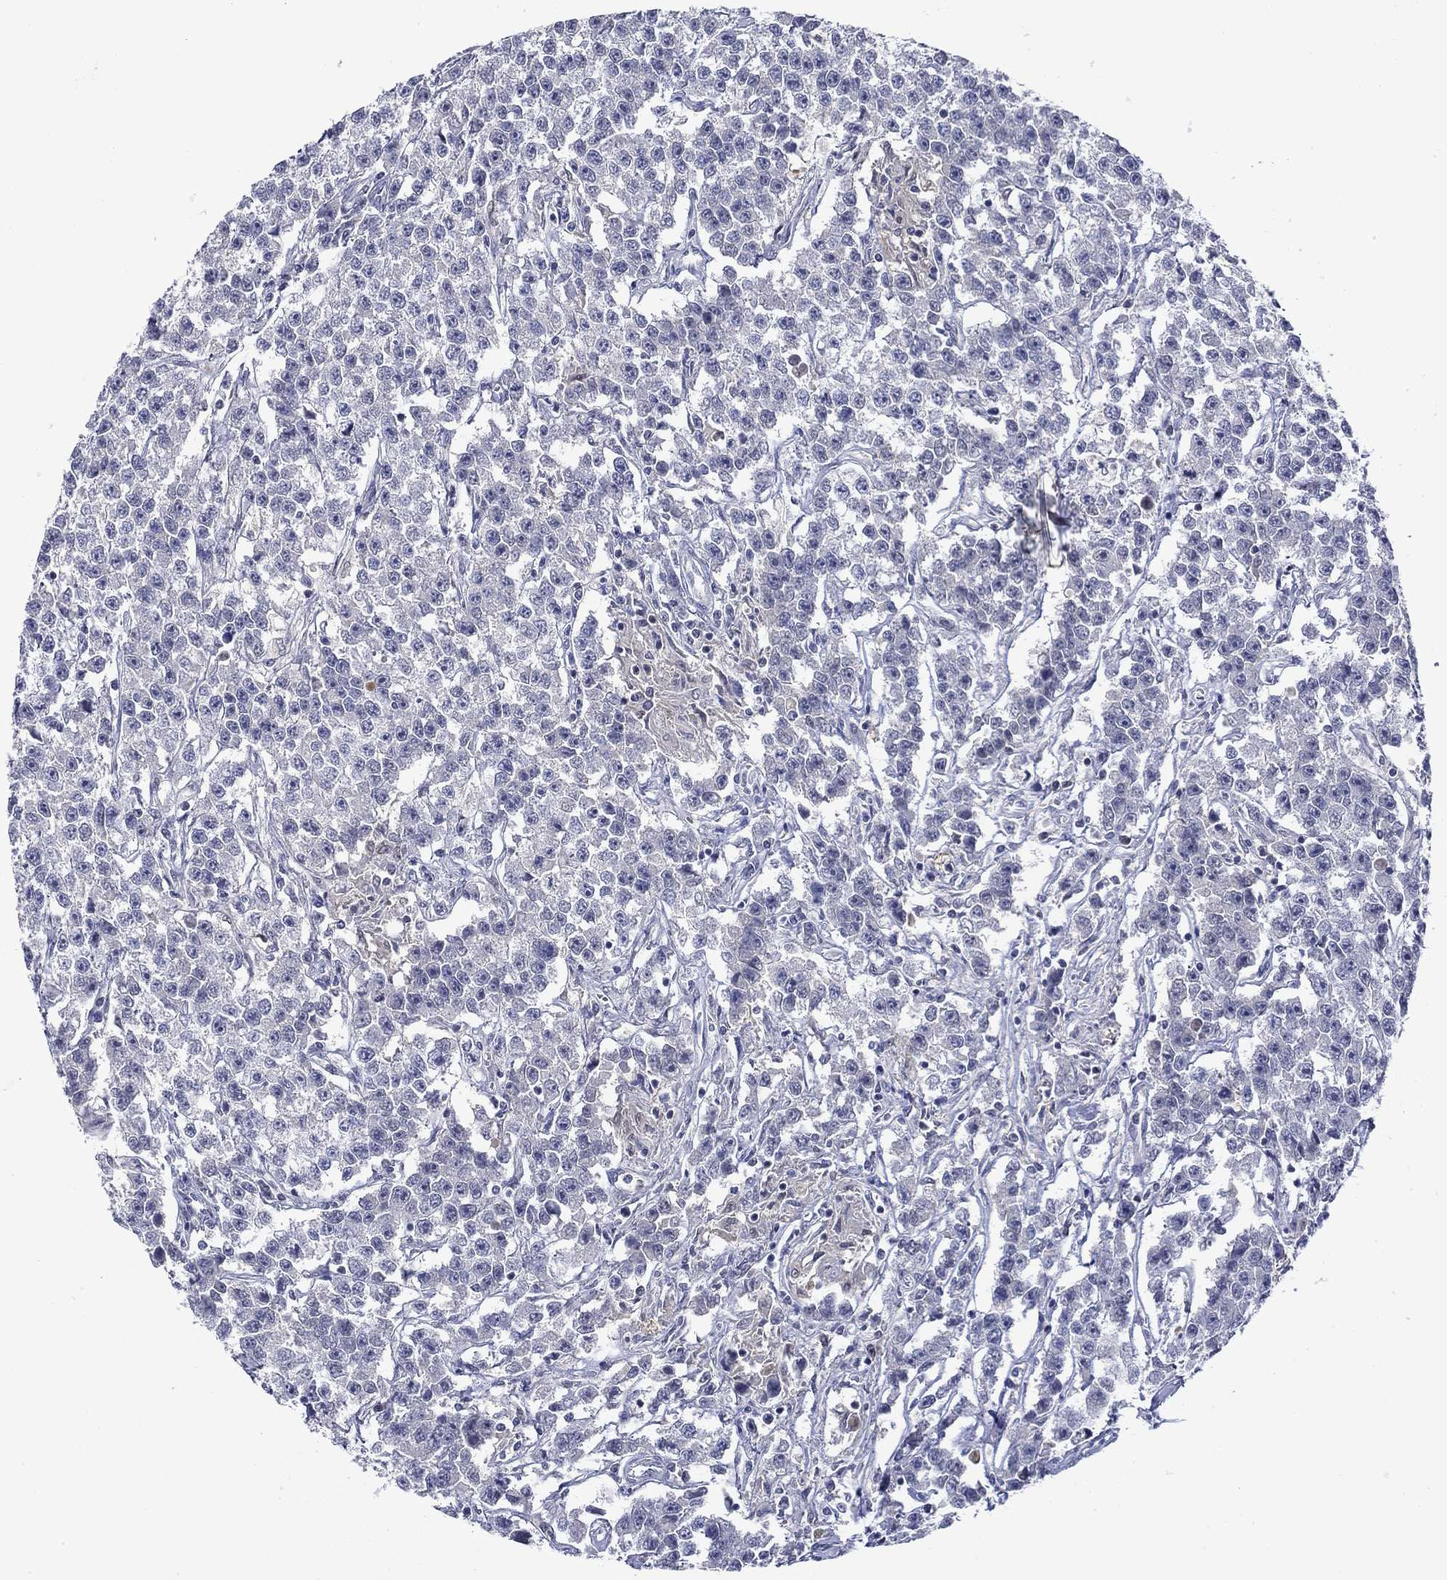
{"staining": {"intensity": "negative", "quantity": "none", "location": "none"}, "tissue": "testis cancer", "cell_type": "Tumor cells", "image_type": "cancer", "snomed": [{"axis": "morphology", "description": "Seminoma, NOS"}, {"axis": "topography", "description": "Testis"}], "caption": "Human testis cancer (seminoma) stained for a protein using IHC displays no staining in tumor cells.", "gene": "DDTL", "patient": {"sex": "male", "age": 59}}